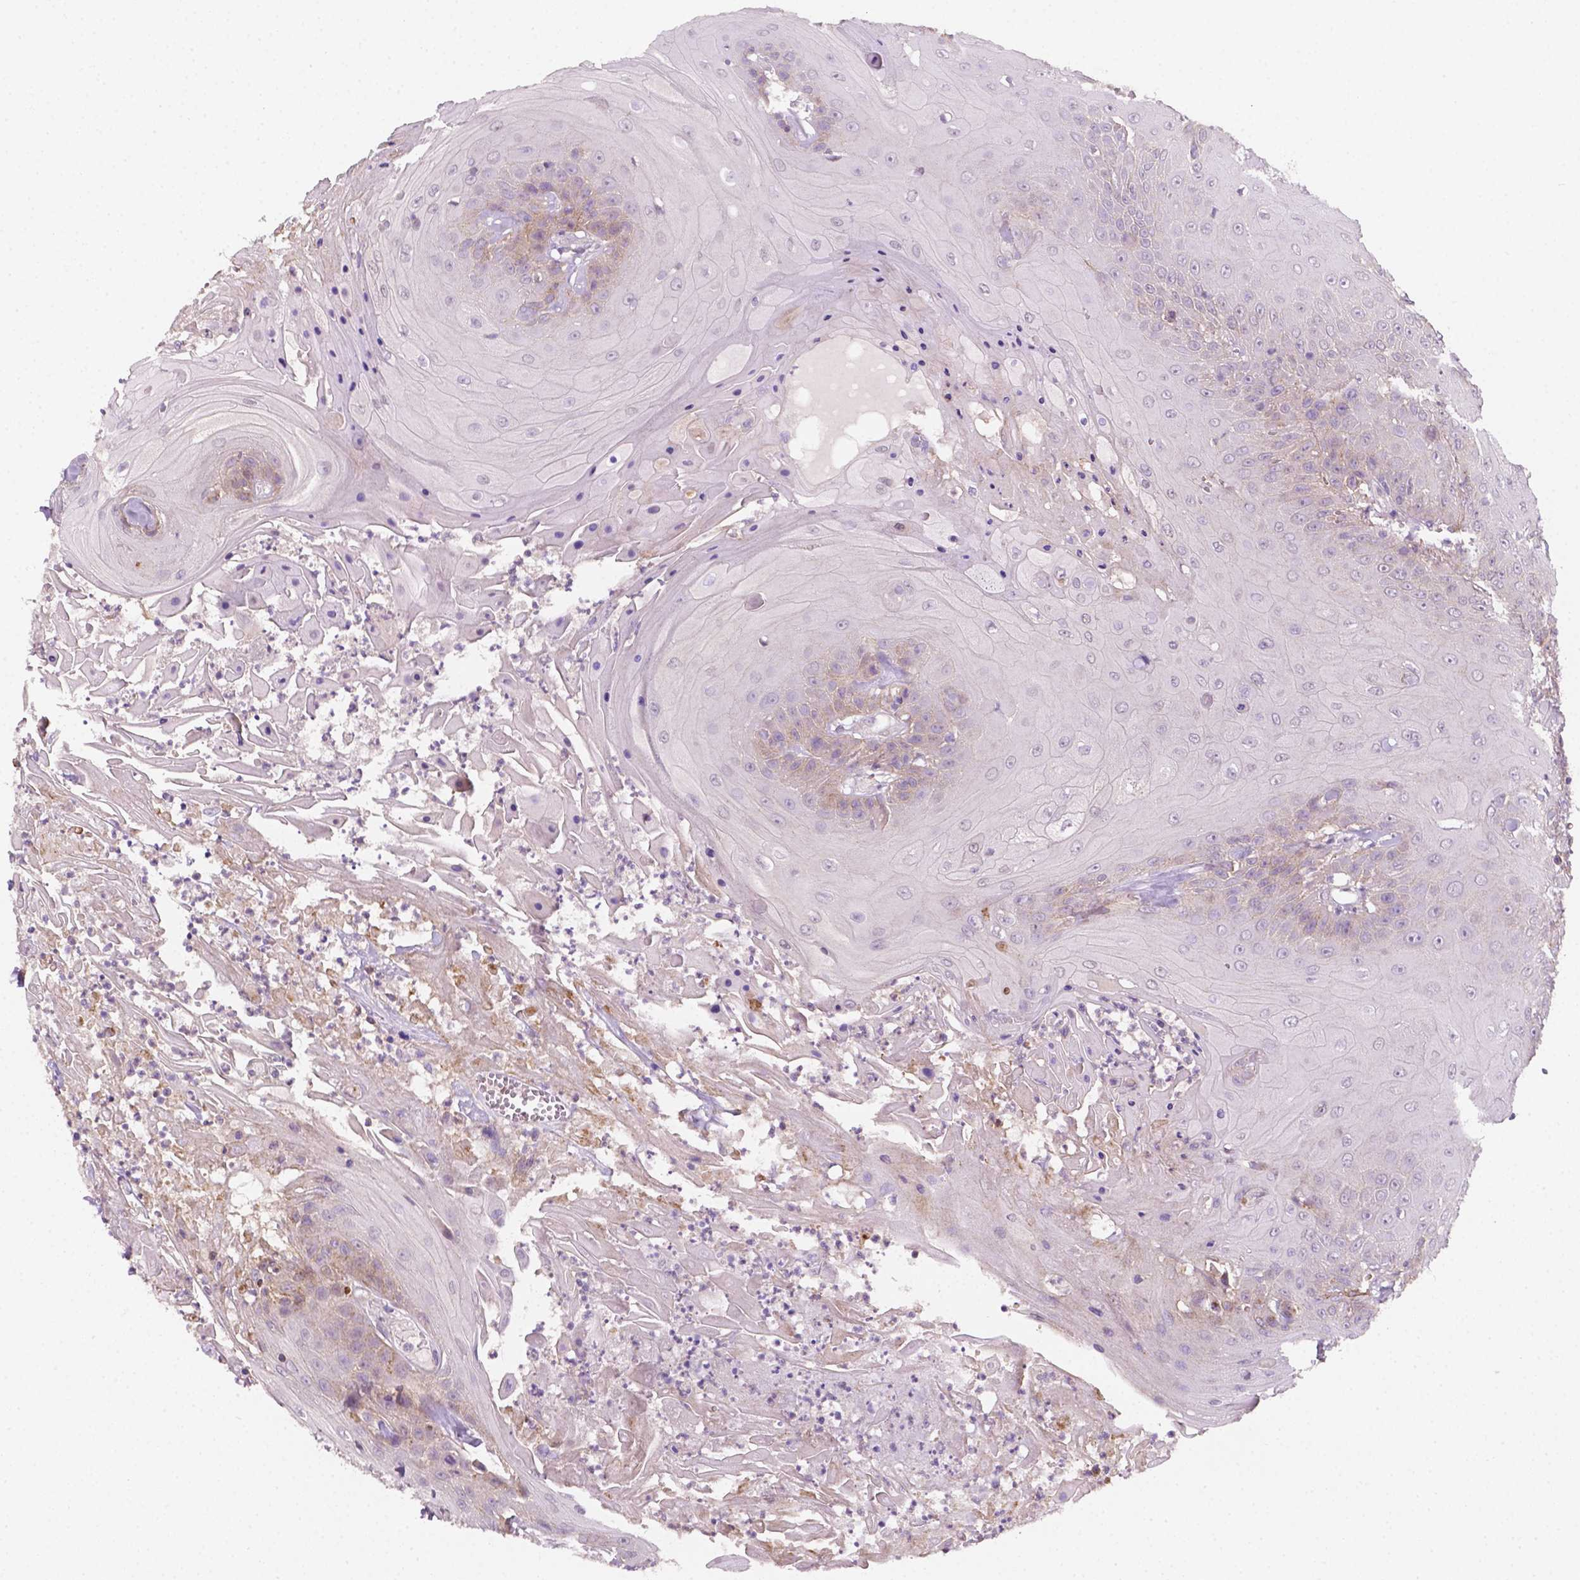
{"staining": {"intensity": "negative", "quantity": "none", "location": "none"}, "tissue": "head and neck cancer", "cell_type": "Tumor cells", "image_type": "cancer", "snomed": [{"axis": "morphology", "description": "Squamous cell carcinoma, NOS"}, {"axis": "topography", "description": "Skin"}, {"axis": "topography", "description": "Head-Neck"}], "caption": "High power microscopy photomicrograph of an immunohistochemistry photomicrograph of squamous cell carcinoma (head and neck), revealing no significant staining in tumor cells.", "gene": "EGFR", "patient": {"sex": "male", "age": 80}}